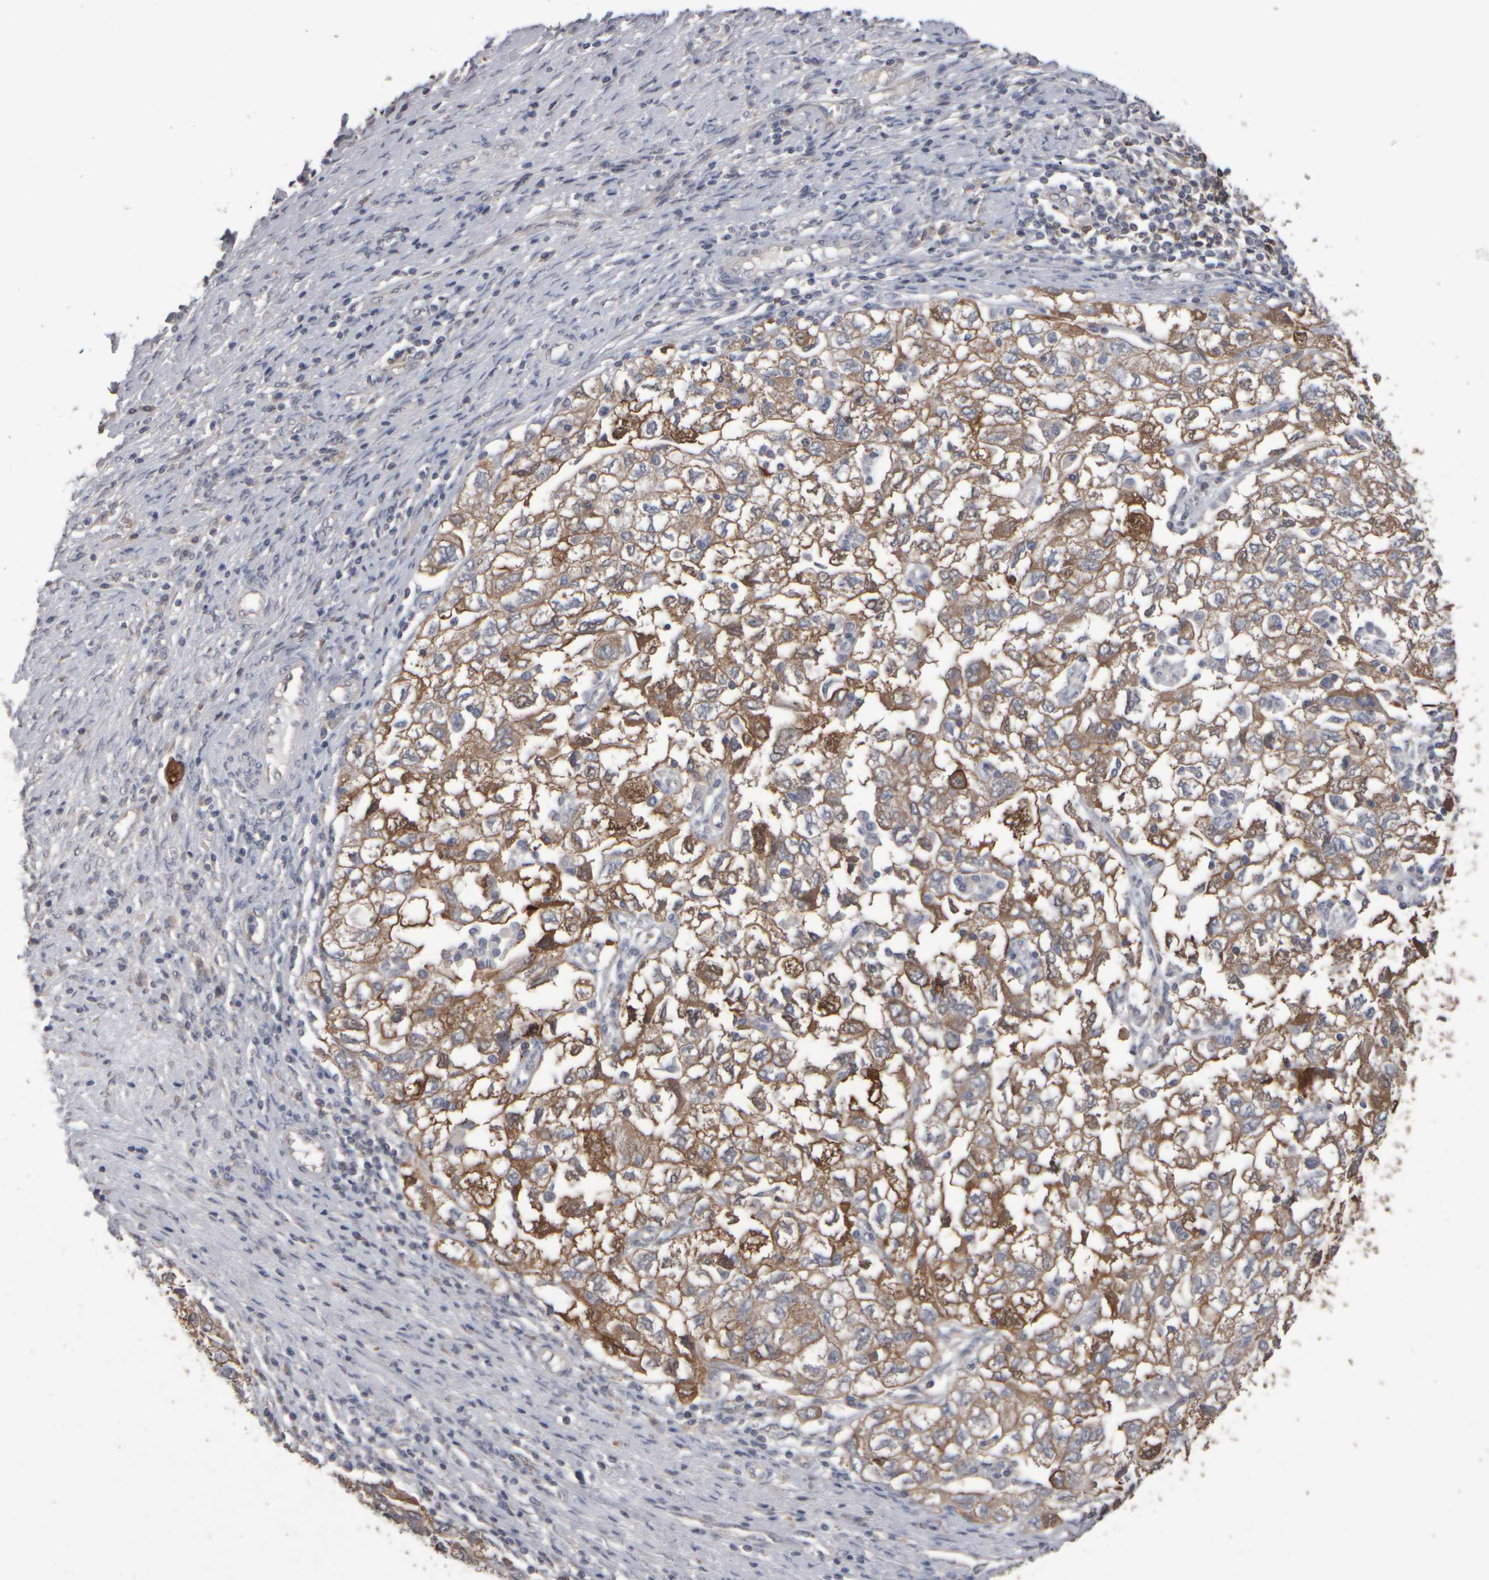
{"staining": {"intensity": "moderate", "quantity": ">75%", "location": "cytoplasmic/membranous"}, "tissue": "ovarian cancer", "cell_type": "Tumor cells", "image_type": "cancer", "snomed": [{"axis": "morphology", "description": "Carcinoma, NOS"}, {"axis": "morphology", "description": "Cystadenocarcinoma, serous, NOS"}, {"axis": "topography", "description": "Ovary"}], "caption": "Tumor cells reveal medium levels of moderate cytoplasmic/membranous expression in approximately >75% of cells in ovarian serous cystadenocarcinoma.", "gene": "EPHX2", "patient": {"sex": "female", "age": 69}}